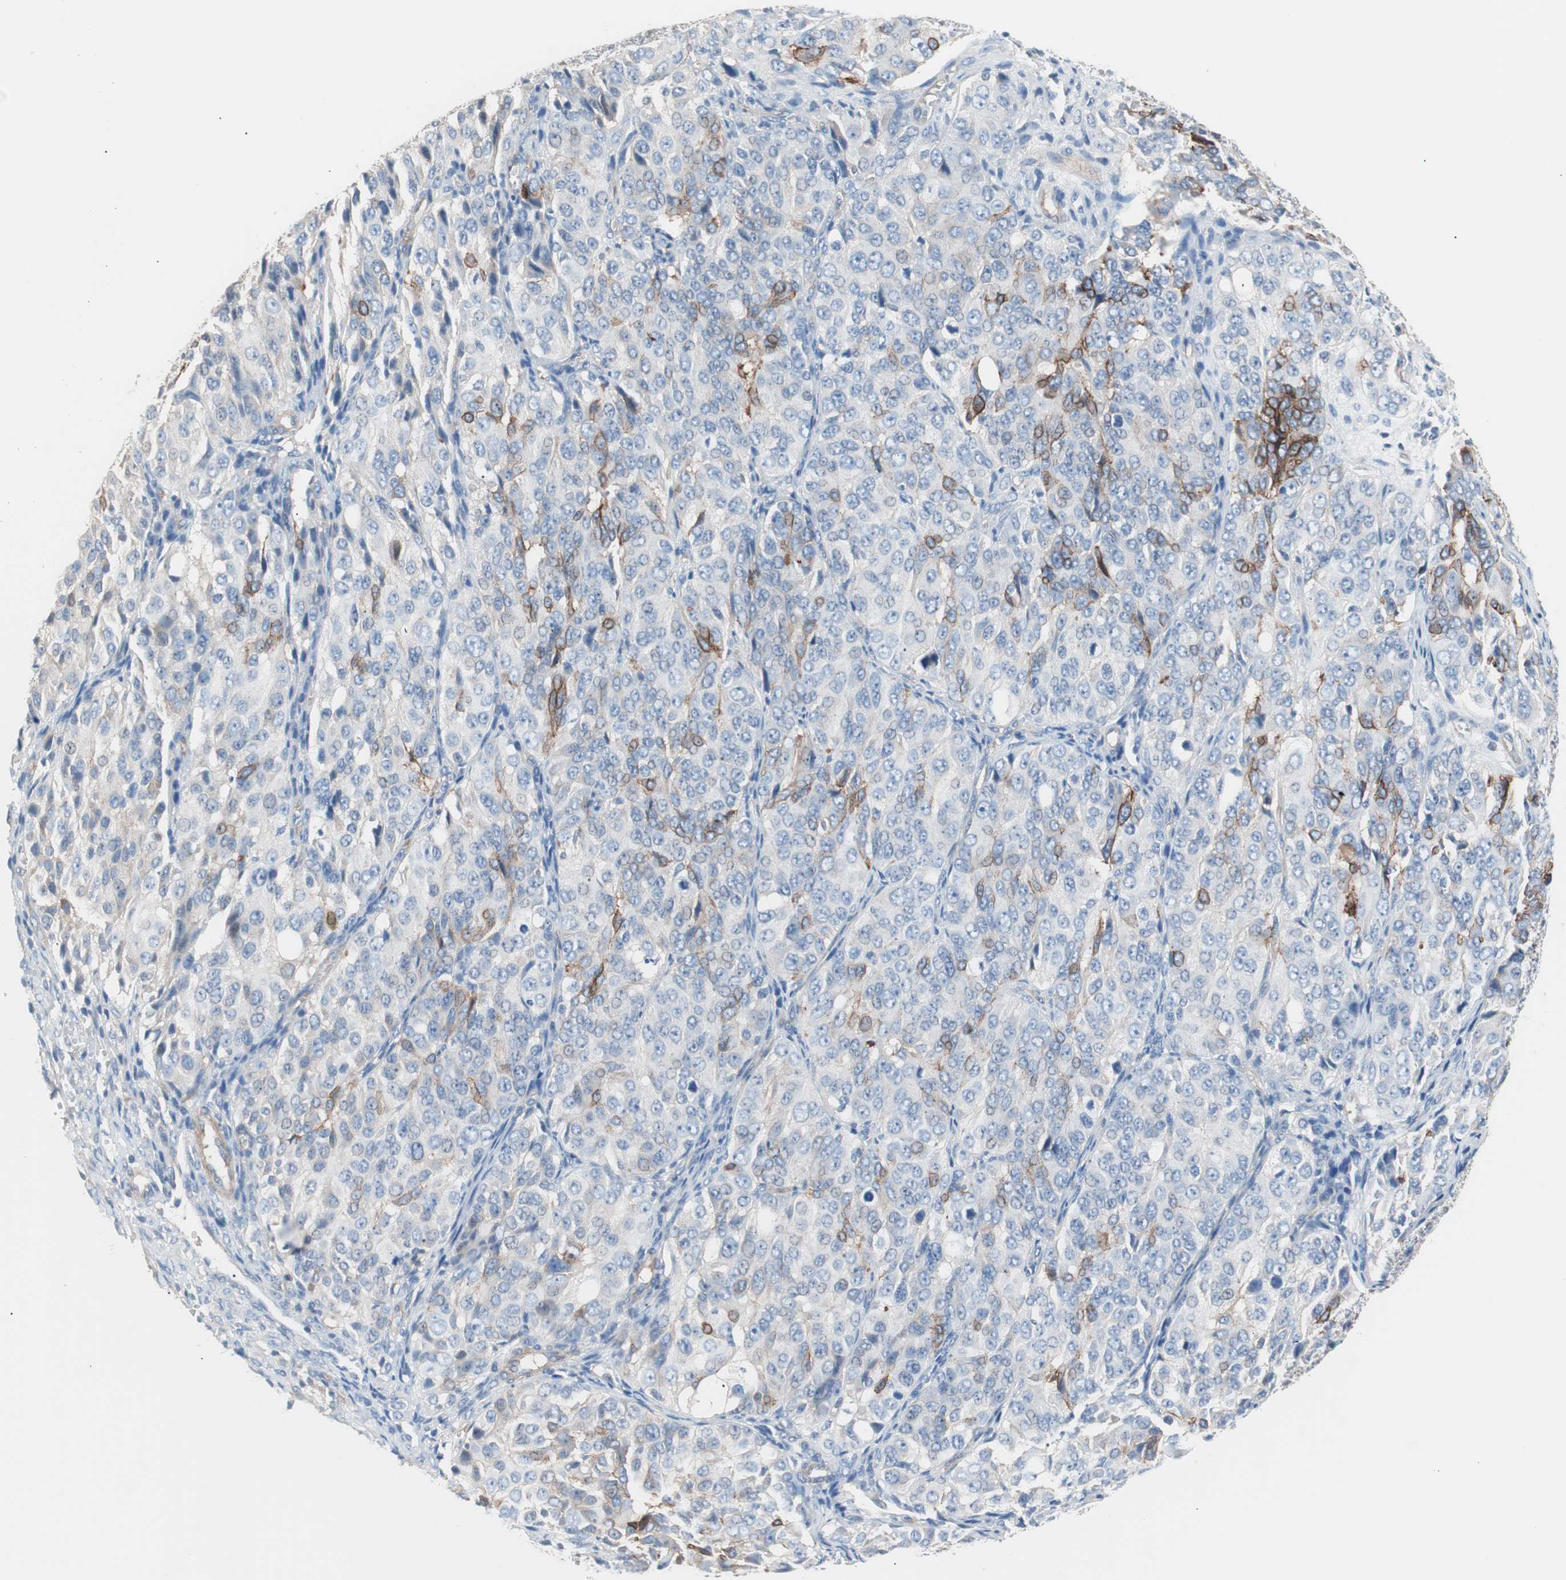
{"staining": {"intensity": "moderate", "quantity": "<25%", "location": "cytoplasmic/membranous"}, "tissue": "ovarian cancer", "cell_type": "Tumor cells", "image_type": "cancer", "snomed": [{"axis": "morphology", "description": "Carcinoma, endometroid"}, {"axis": "topography", "description": "Ovary"}], "caption": "An image of human ovarian endometroid carcinoma stained for a protein shows moderate cytoplasmic/membranous brown staining in tumor cells.", "gene": "GPR160", "patient": {"sex": "female", "age": 51}}